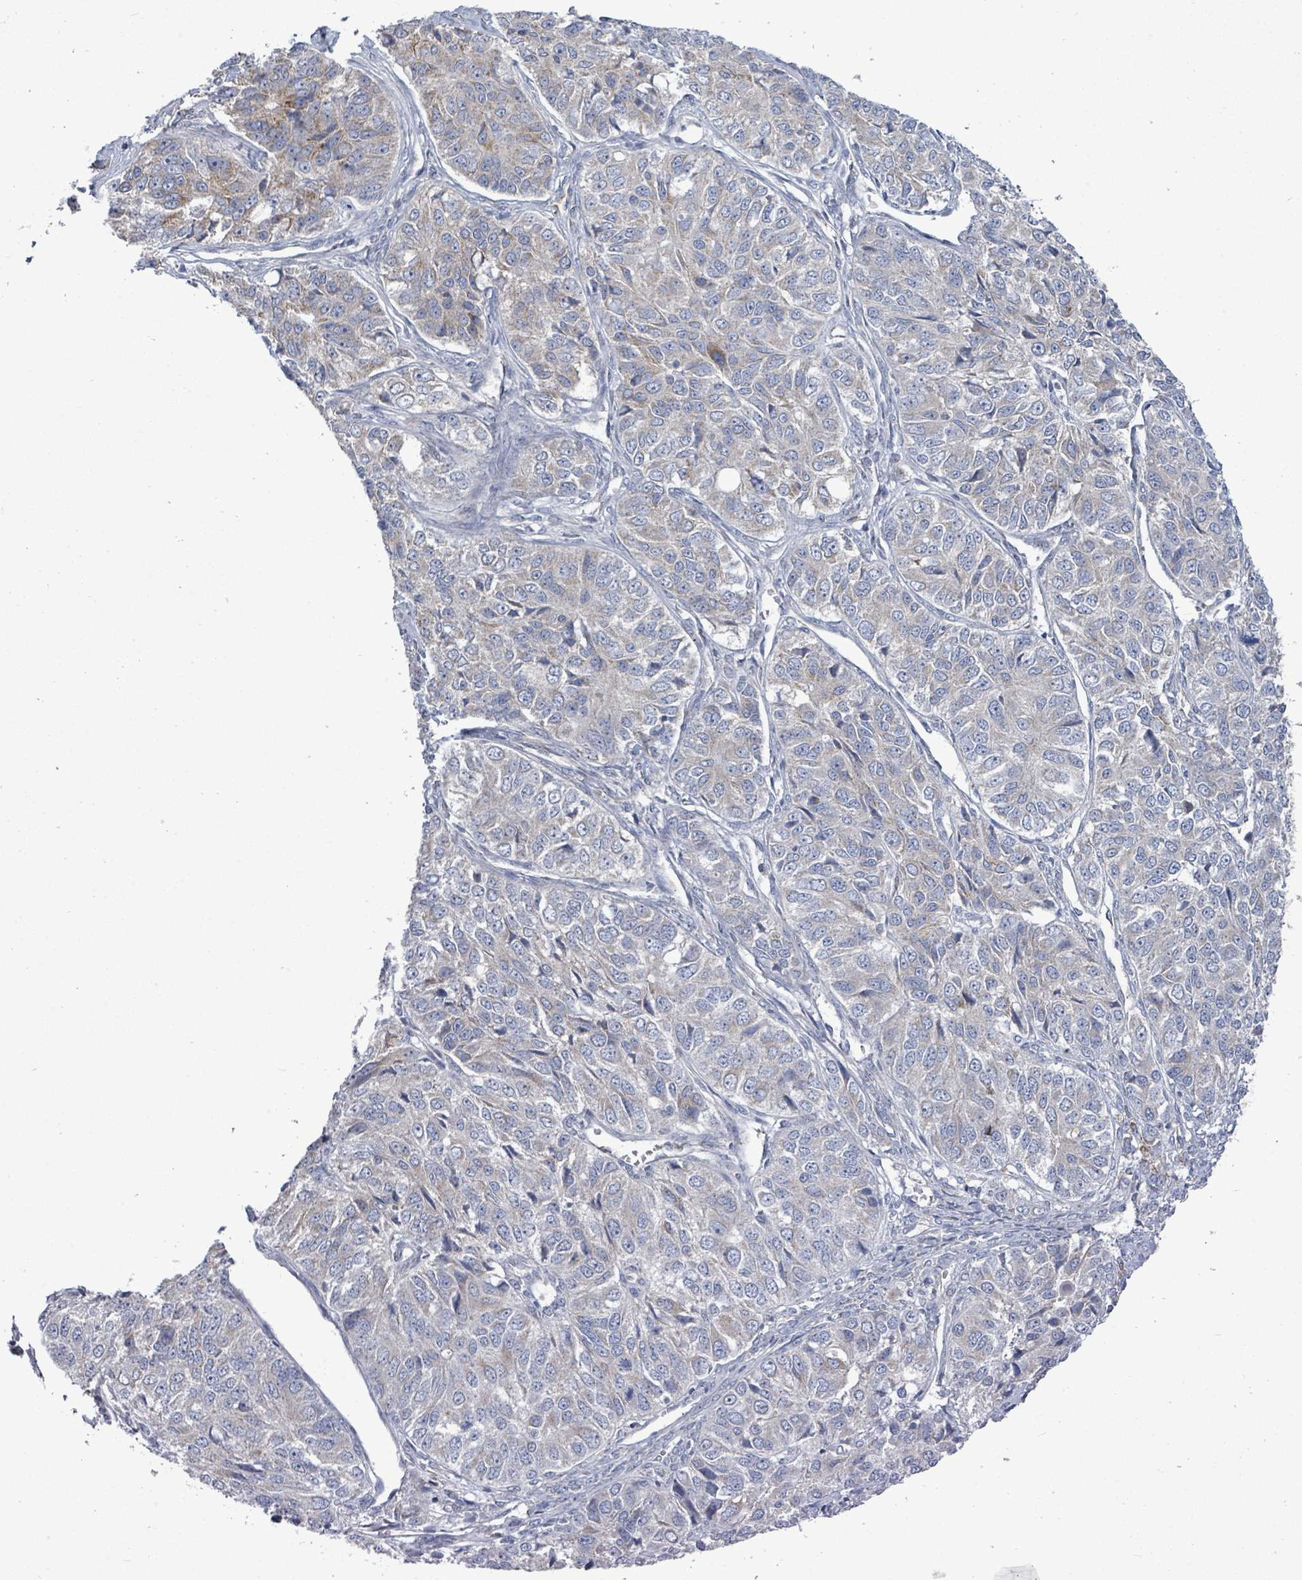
{"staining": {"intensity": "moderate", "quantity": "<25%", "location": "cytoplasmic/membranous"}, "tissue": "ovarian cancer", "cell_type": "Tumor cells", "image_type": "cancer", "snomed": [{"axis": "morphology", "description": "Carcinoma, endometroid"}, {"axis": "topography", "description": "Ovary"}], "caption": "IHC (DAB) staining of ovarian cancer displays moderate cytoplasmic/membranous protein positivity in approximately <25% of tumor cells.", "gene": "ZFPM1", "patient": {"sex": "female", "age": 51}}